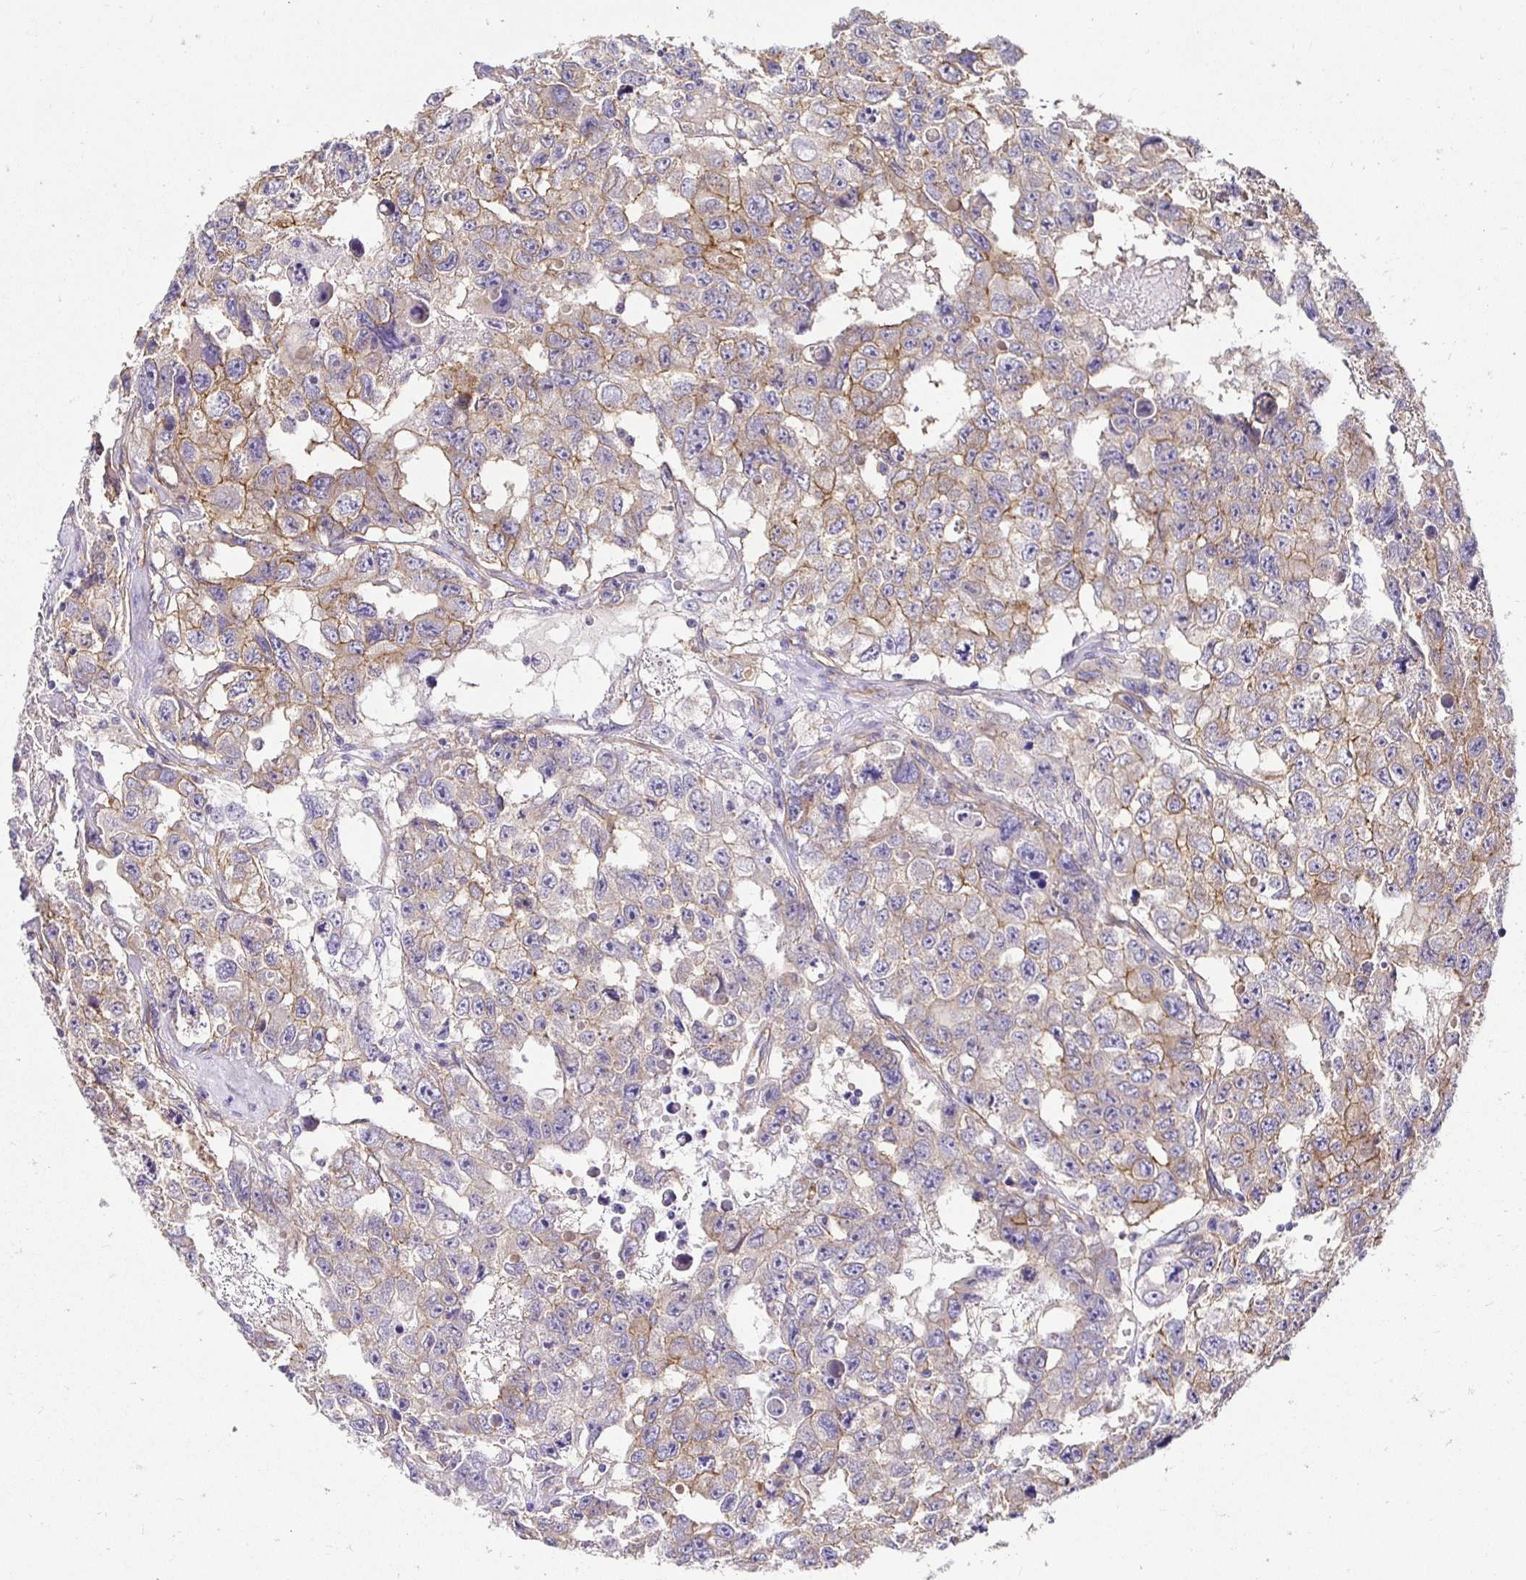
{"staining": {"intensity": "moderate", "quantity": "25%-75%", "location": "cytoplasmic/membranous"}, "tissue": "testis cancer", "cell_type": "Tumor cells", "image_type": "cancer", "snomed": [{"axis": "morphology", "description": "Seminoma, NOS"}, {"axis": "topography", "description": "Testis"}], "caption": "IHC histopathology image of neoplastic tissue: testis cancer (seminoma) stained using immunohistochemistry shows medium levels of moderate protein expression localized specifically in the cytoplasmic/membranous of tumor cells, appearing as a cytoplasmic/membranous brown color.", "gene": "SLC9A1", "patient": {"sex": "male", "age": 26}}